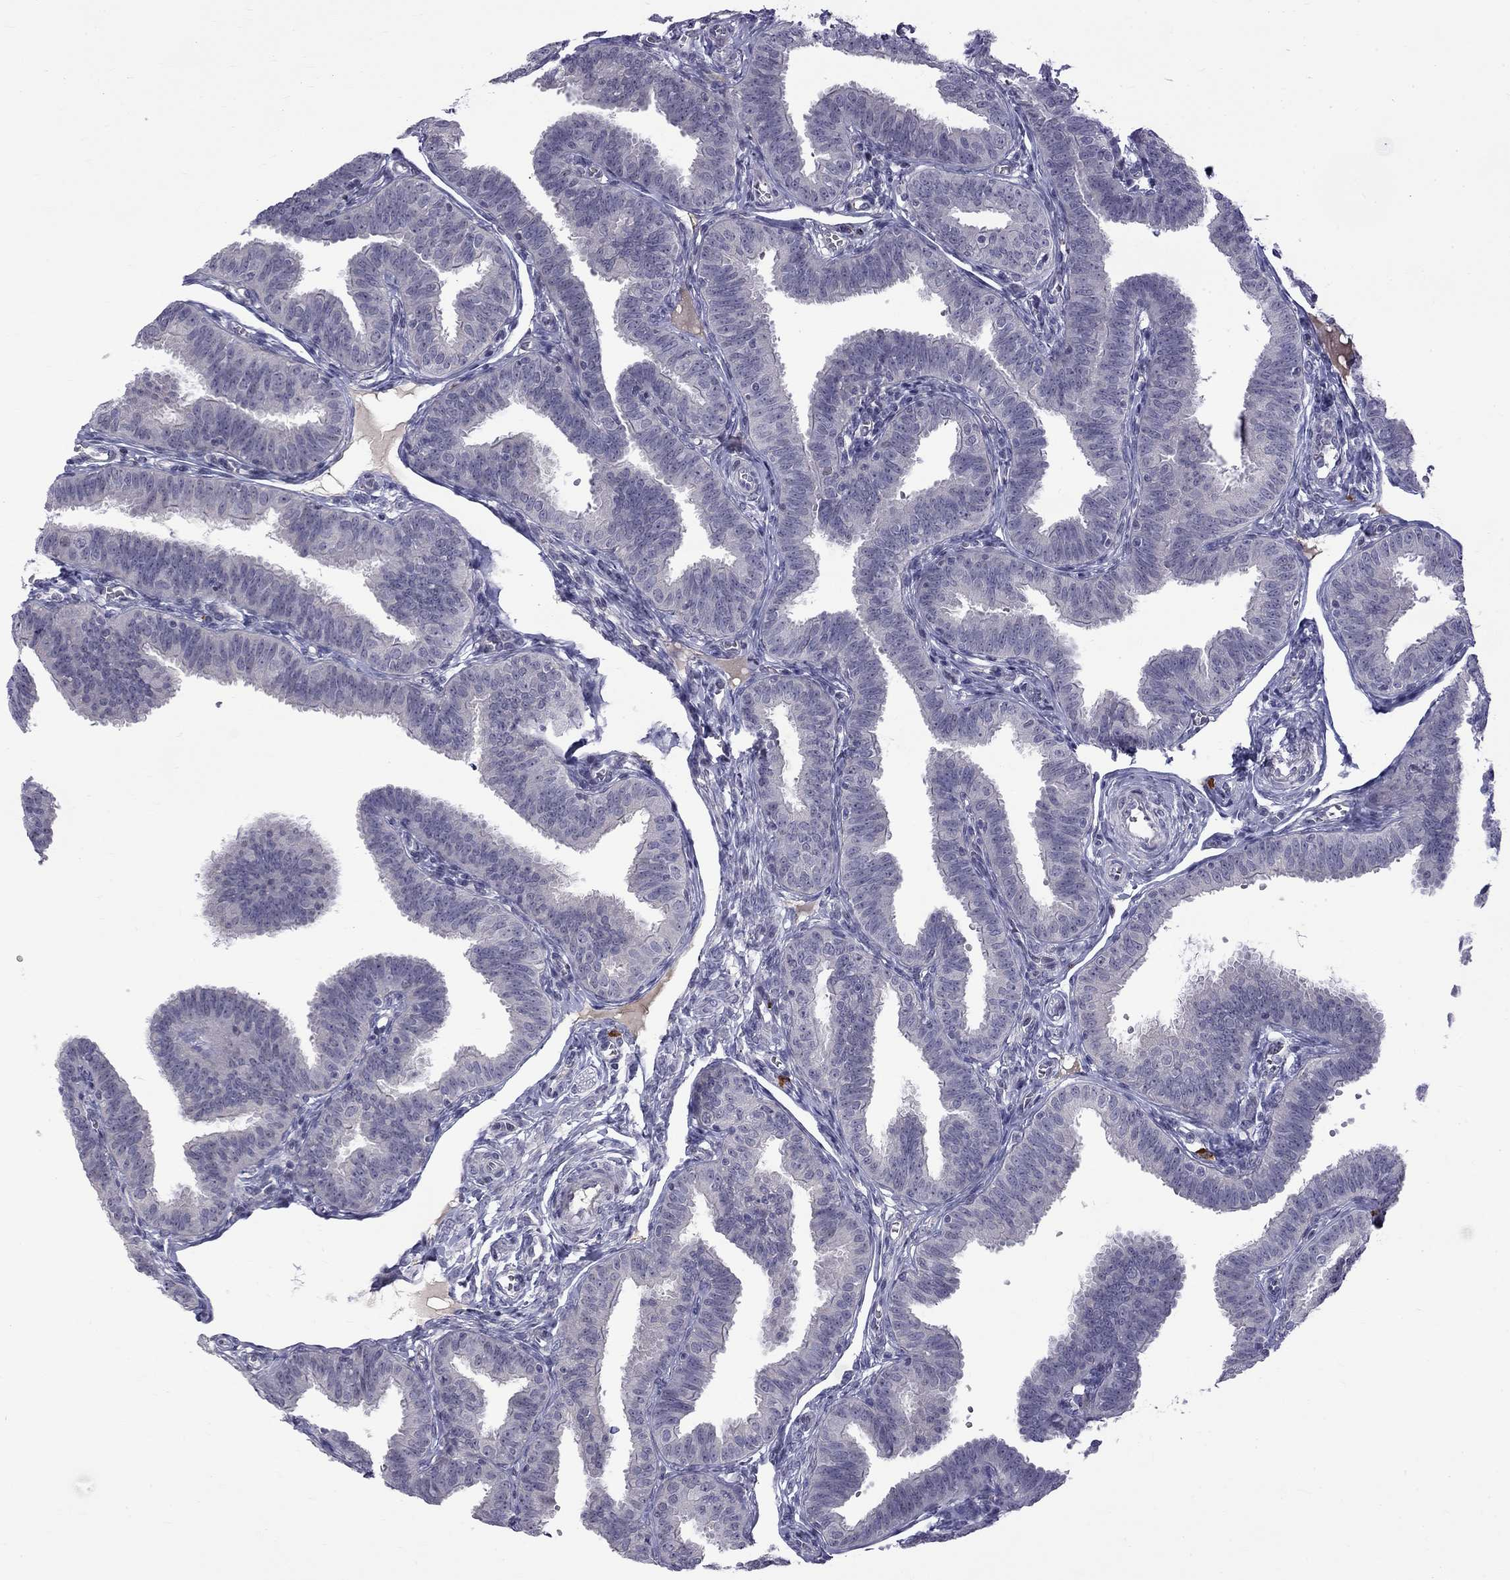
{"staining": {"intensity": "negative", "quantity": "none", "location": "none"}, "tissue": "fallopian tube", "cell_type": "Glandular cells", "image_type": "normal", "snomed": [{"axis": "morphology", "description": "Normal tissue, NOS"}, {"axis": "topography", "description": "Fallopian tube"}], "caption": "This is an immunohistochemistry micrograph of unremarkable human fallopian tube. There is no positivity in glandular cells.", "gene": "RTL9", "patient": {"sex": "female", "age": 25}}